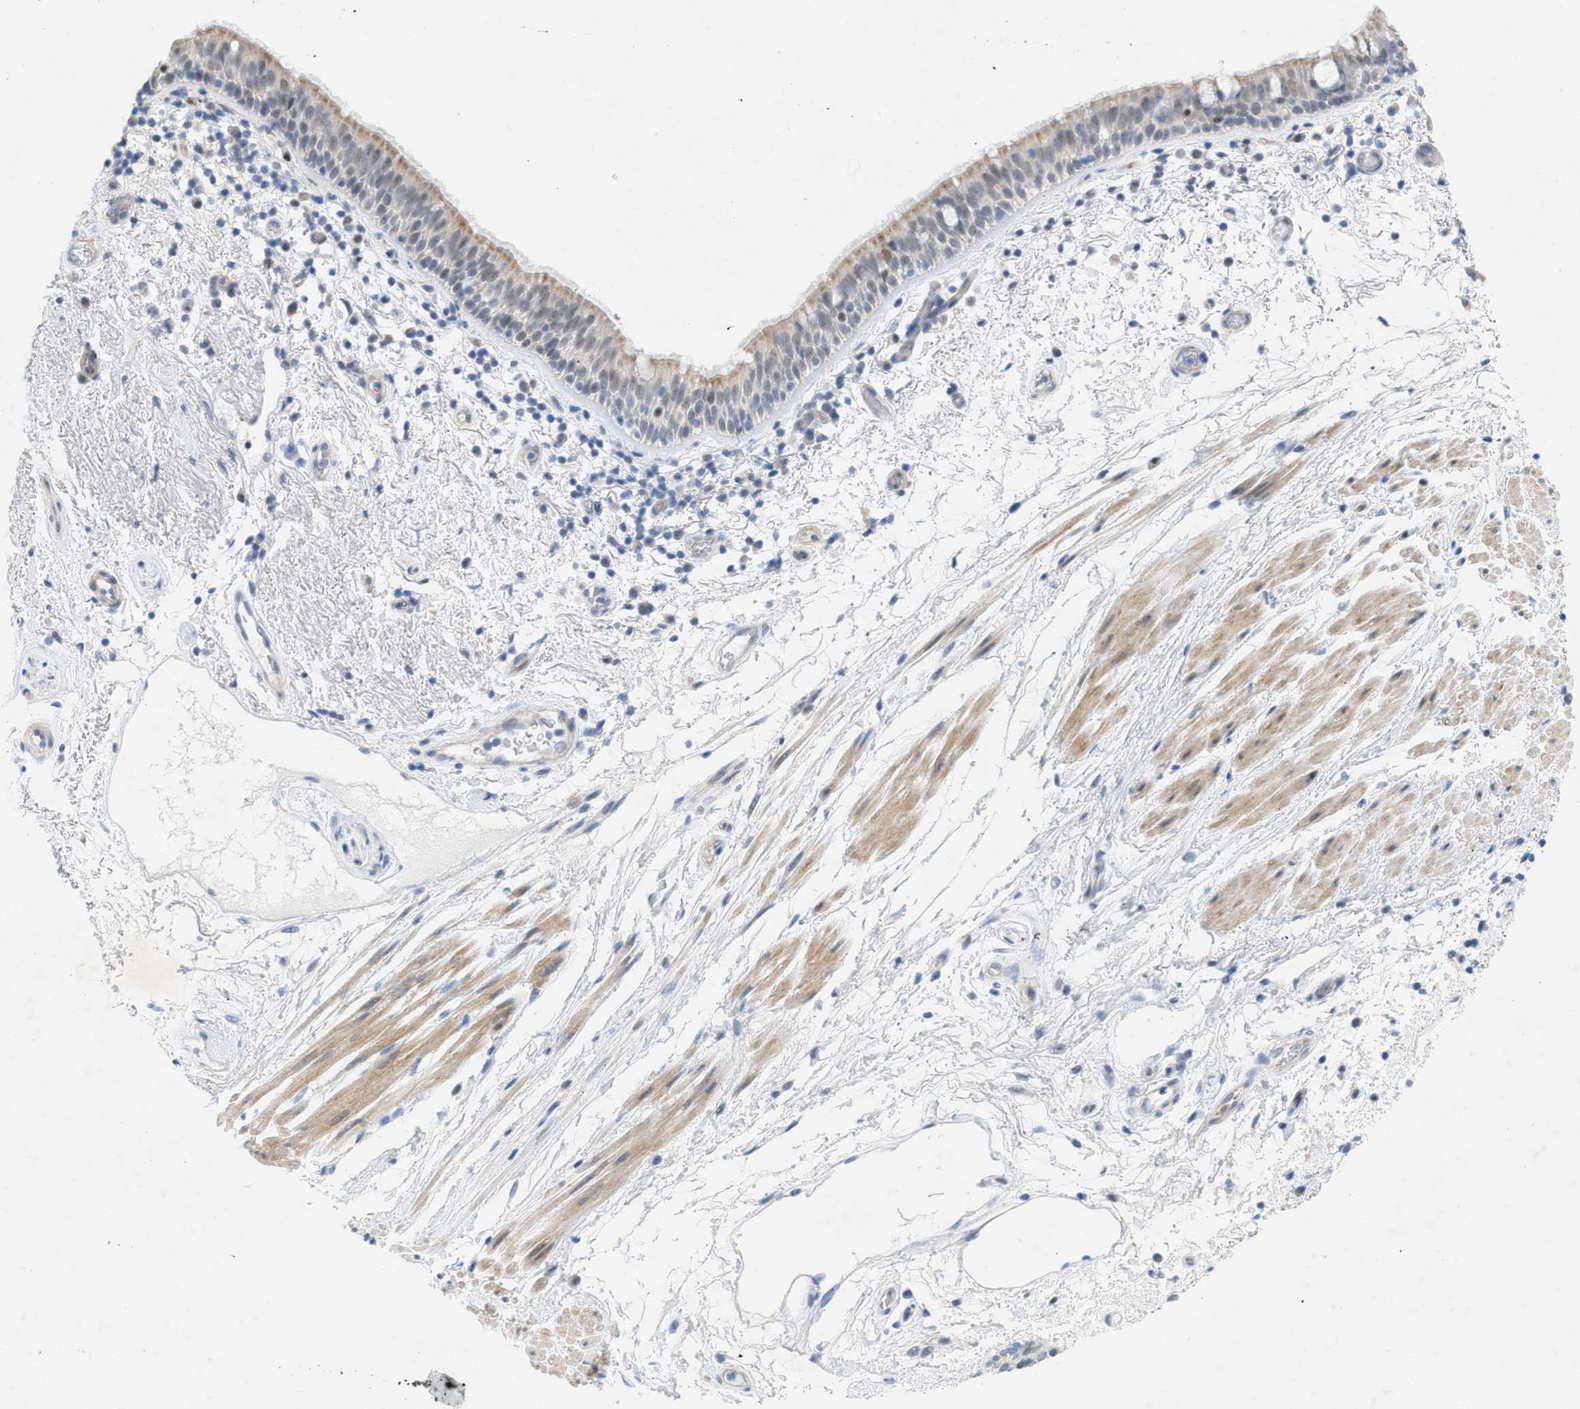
{"staining": {"intensity": "weak", "quantity": ">75%", "location": "cytoplasmic/membranous"}, "tissue": "bronchus", "cell_type": "Respiratory epithelial cells", "image_type": "normal", "snomed": [{"axis": "morphology", "description": "Normal tissue, NOS"}, {"axis": "morphology", "description": "Inflammation, NOS"}, {"axis": "topography", "description": "Cartilage tissue"}, {"axis": "topography", "description": "Bronchus"}], "caption": "Brown immunohistochemical staining in normal bronchus exhibits weak cytoplasmic/membranous positivity in about >75% of respiratory epithelial cells. Nuclei are stained in blue.", "gene": "HLTF", "patient": {"sex": "male", "age": 77}}